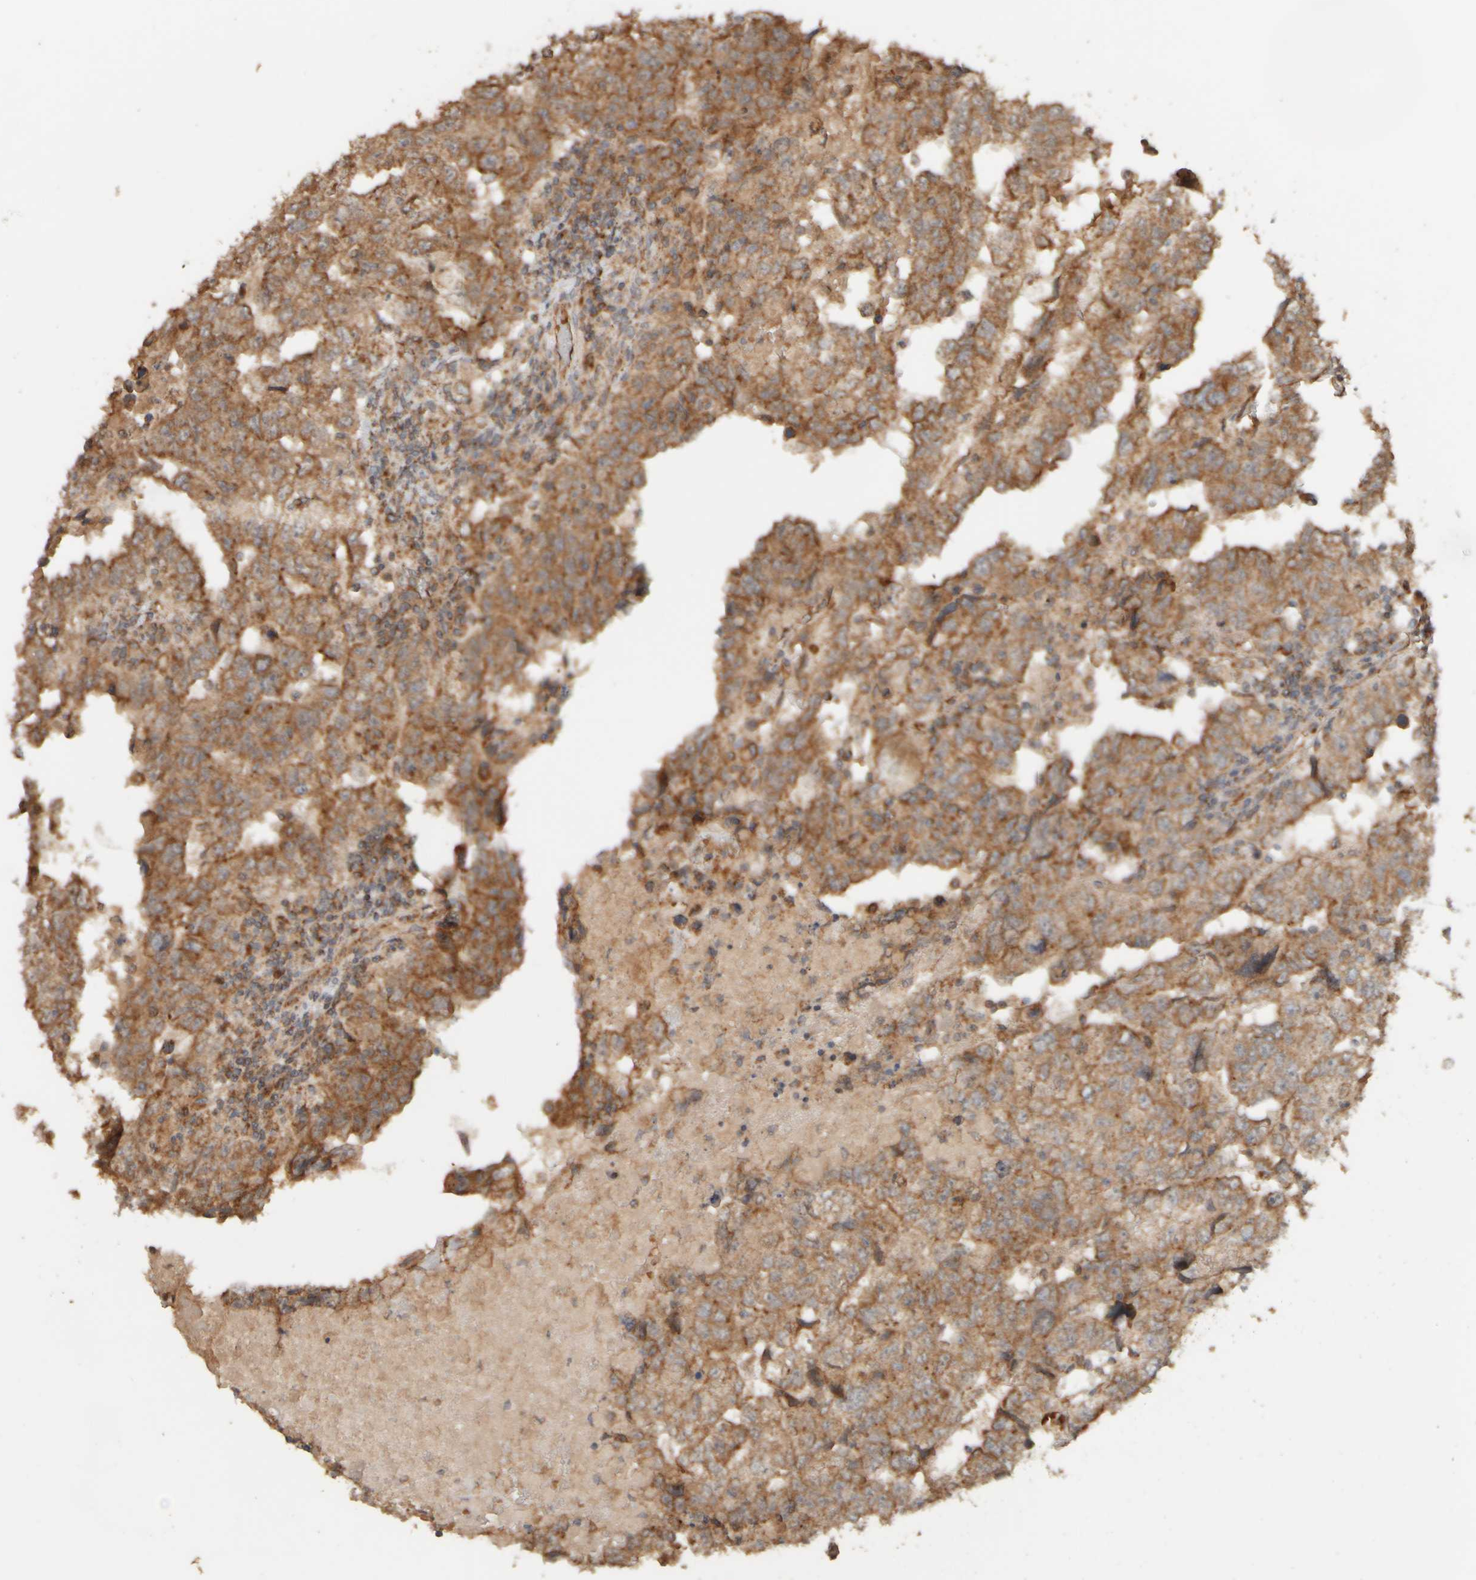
{"staining": {"intensity": "moderate", "quantity": ">75%", "location": "cytoplasmic/membranous"}, "tissue": "testis cancer", "cell_type": "Tumor cells", "image_type": "cancer", "snomed": [{"axis": "morphology", "description": "Carcinoma, Embryonal, NOS"}, {"axis": "topography", "description": "Testis"}], "caption": "A brown stain highlights moderate cytoplasmic/membranous staining of a protein in human testis cancer (embryonal carcinoma) tumor cells.", "gene": "EIF2B3", "patient": {"sex": "male", "age": 36}}